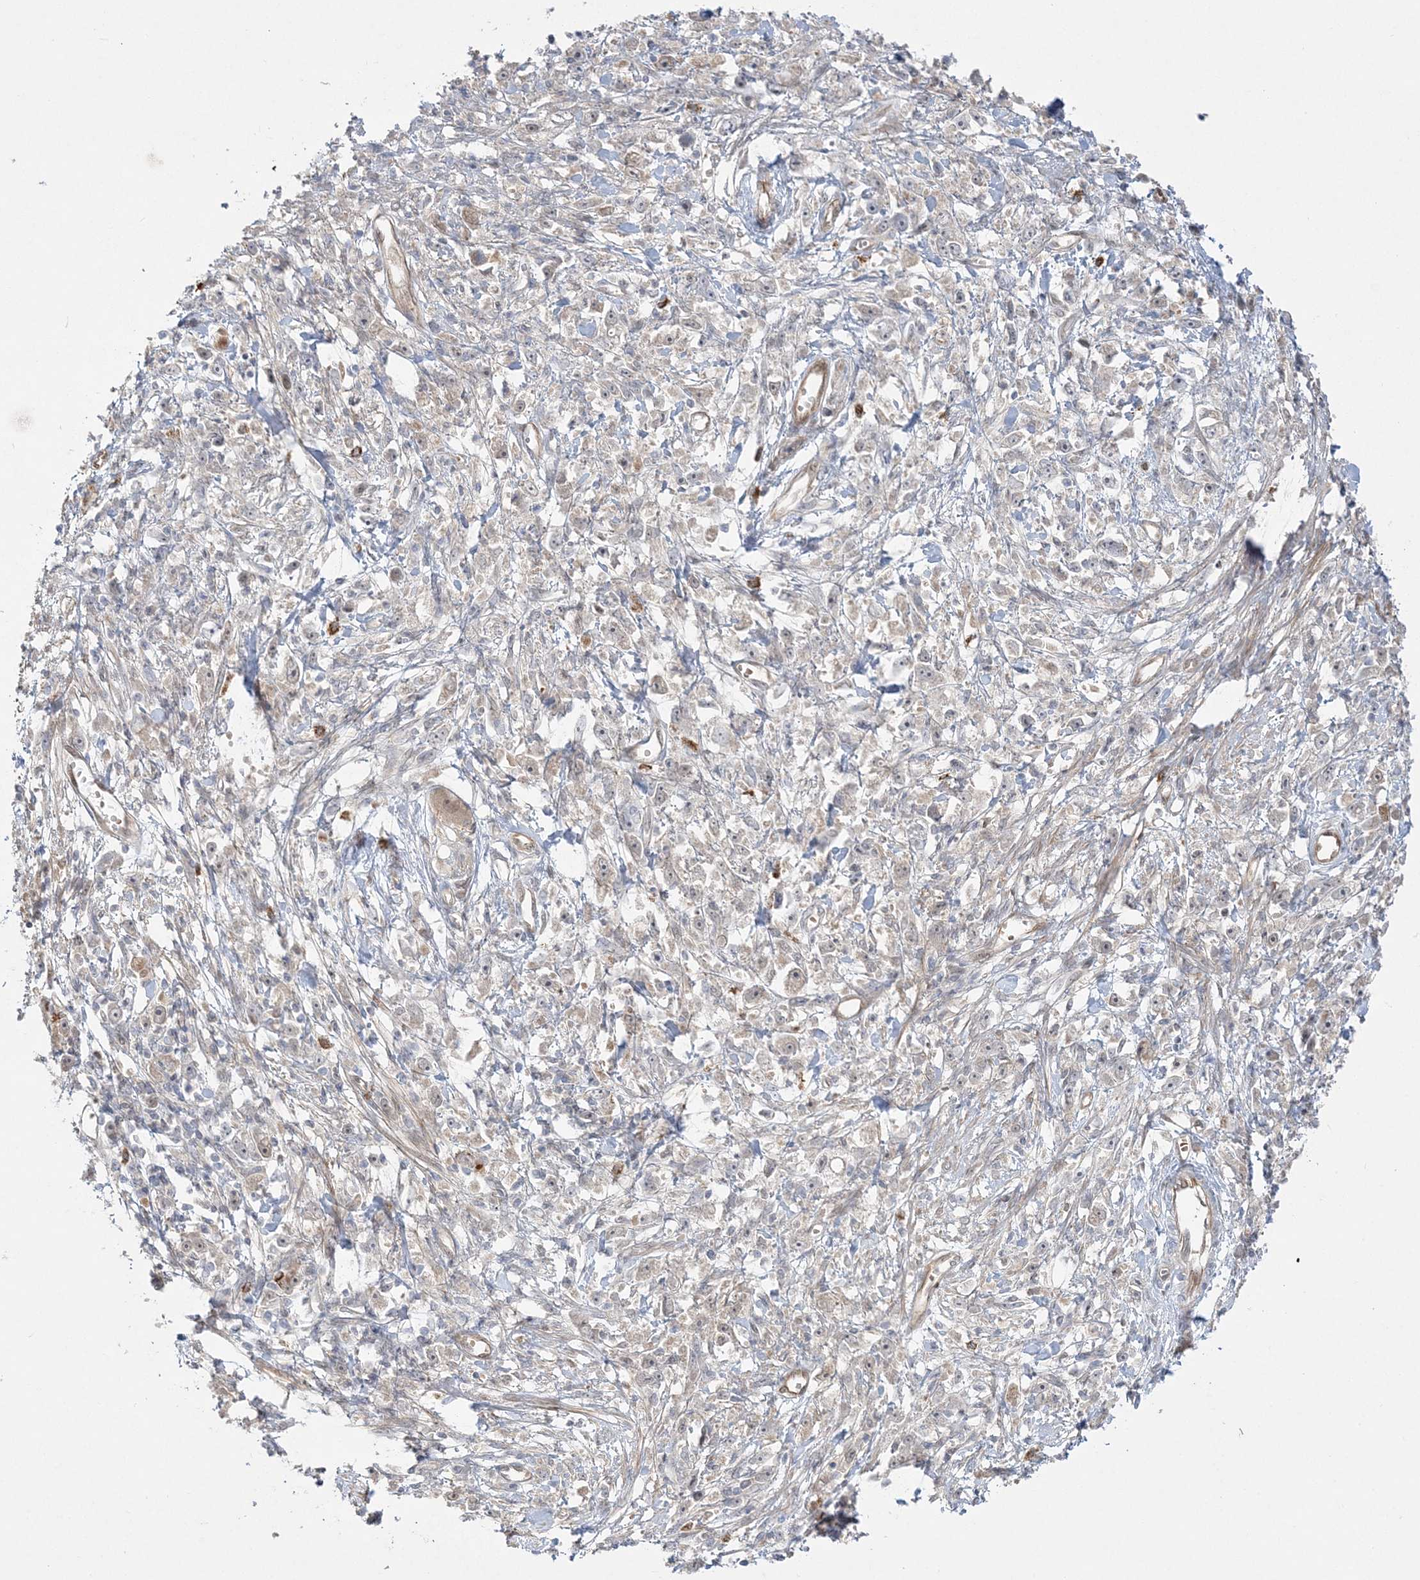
{"staining": {"intensity": "negative", "quantity": "none", "location": "none"}, "tissue": "stomach cancer", "cell_type": "Tumor cells", "image_type": "cancer", "snomed": [{"axis": "morphology", "description": "Adenocarcinoma, NOS"}, {"axis": "topography", "description": "Stomach"}], "caption": "Tumor cells are negative for protein expression in human stomach adenocarcinoma. The staining is performed using DAB brown chromogen with nuclei counter-stained in using hematoxylin.", "gene": "INPP1", "patient": {"sex": "female", "age": 59}}